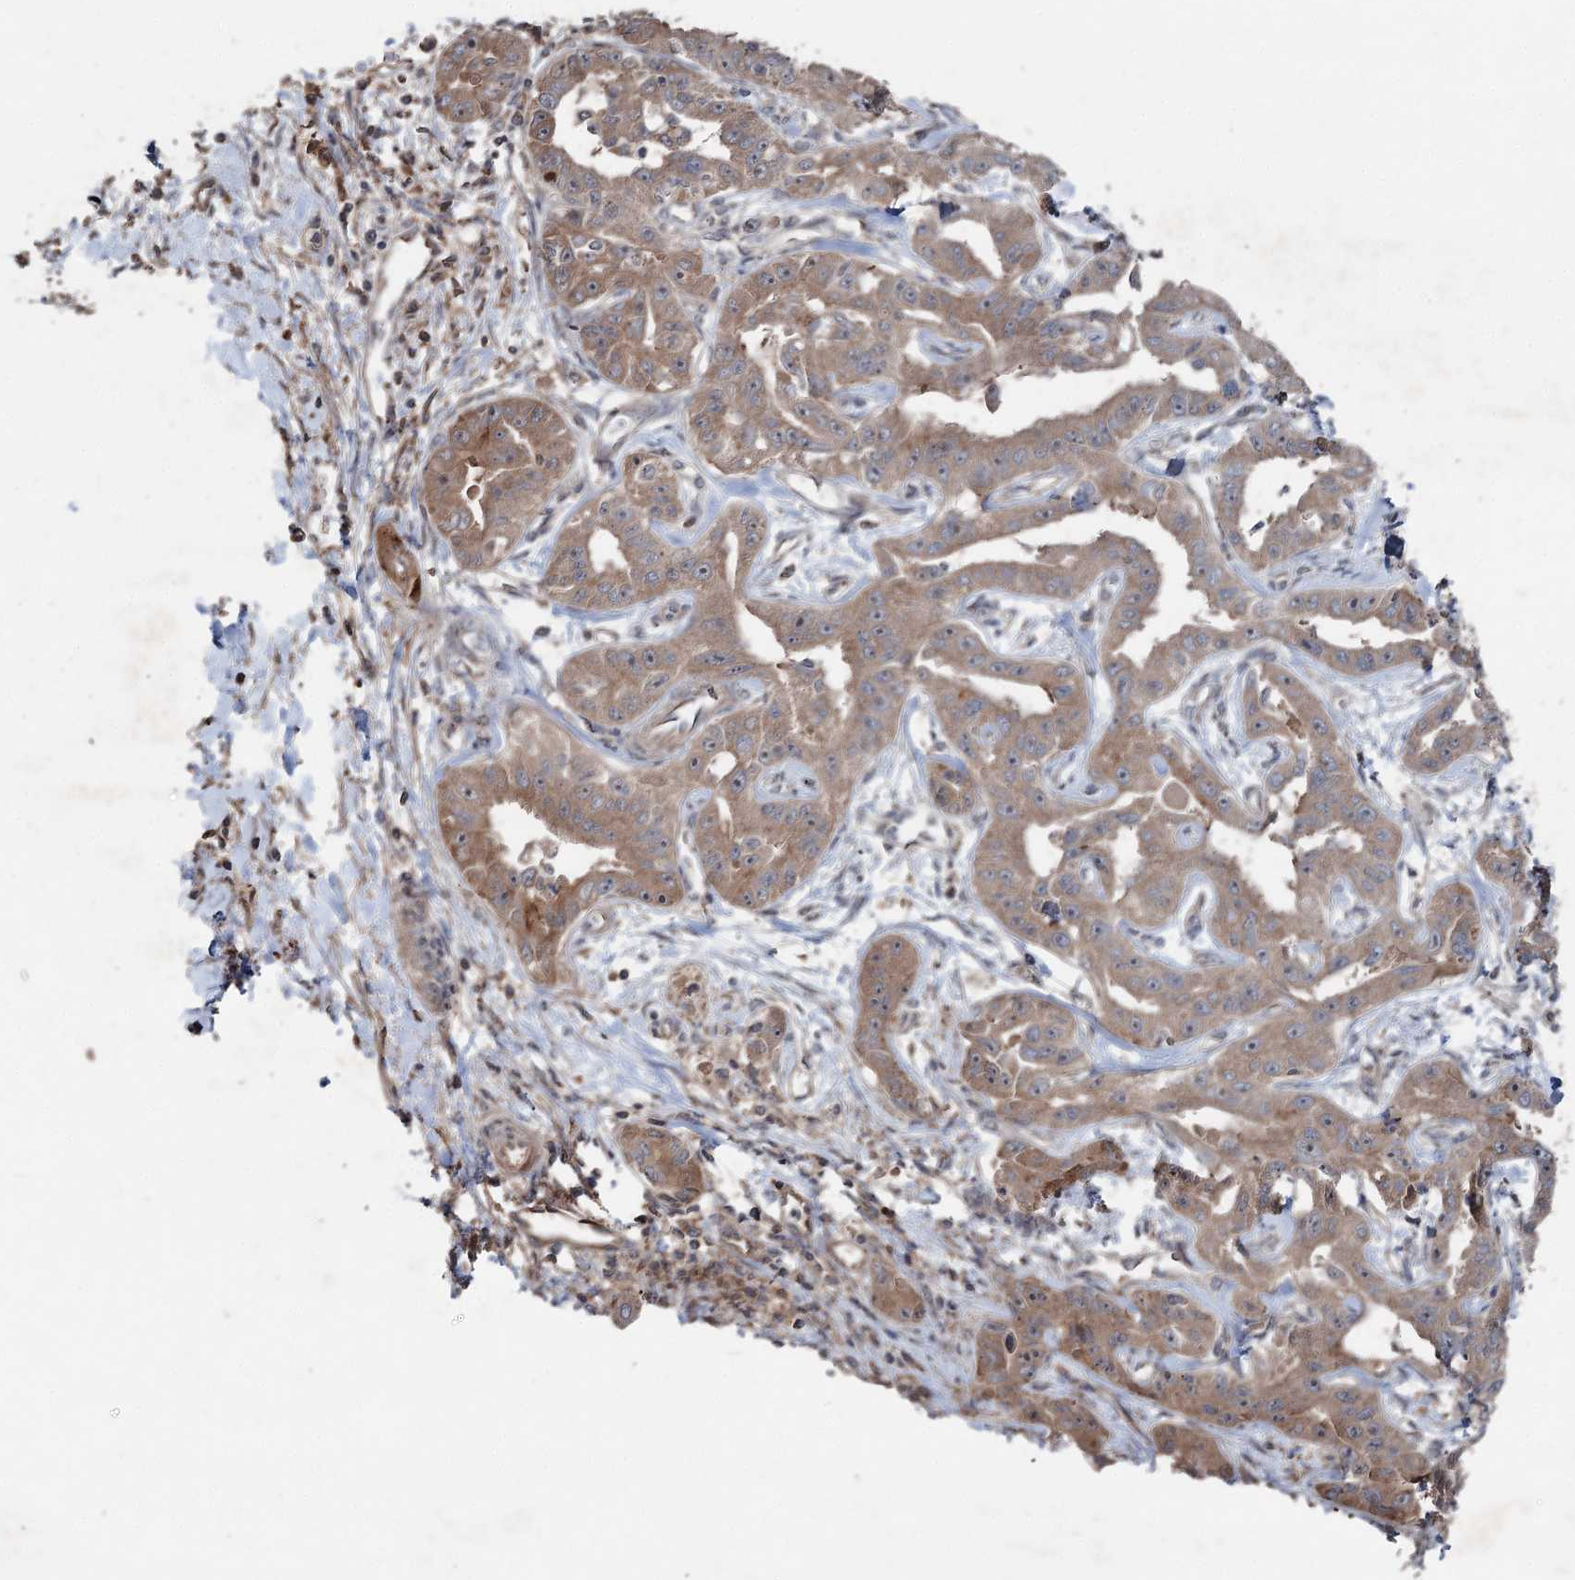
{"staining": {"intensity": "moderate", "quantity": "25%-75%", "location": "cytoplasmic/membranous"}, "tissue": "liver cancer", "cell_type": "Tumor cells", "image_type": "cancer", "snomed": [{"axis": "morphology", "description": "Cholangiocarcinoma"}, {"axis": "topography", "description": "Liver"}], "caption": "Tumor cells display medium levels of moderate cytoplasmic/membranous staining in approximately 25%-75% of cells in liver cancer (cholangiocarcinoma). Using DAB (3,3'-diaminobenzidine) (brown) and hematoxylin (blue) stains, captured at high magnification using brightfield microscopy.", "gene": "MAPK8IP2", "patient": {"sex": "male", "age": 59}}